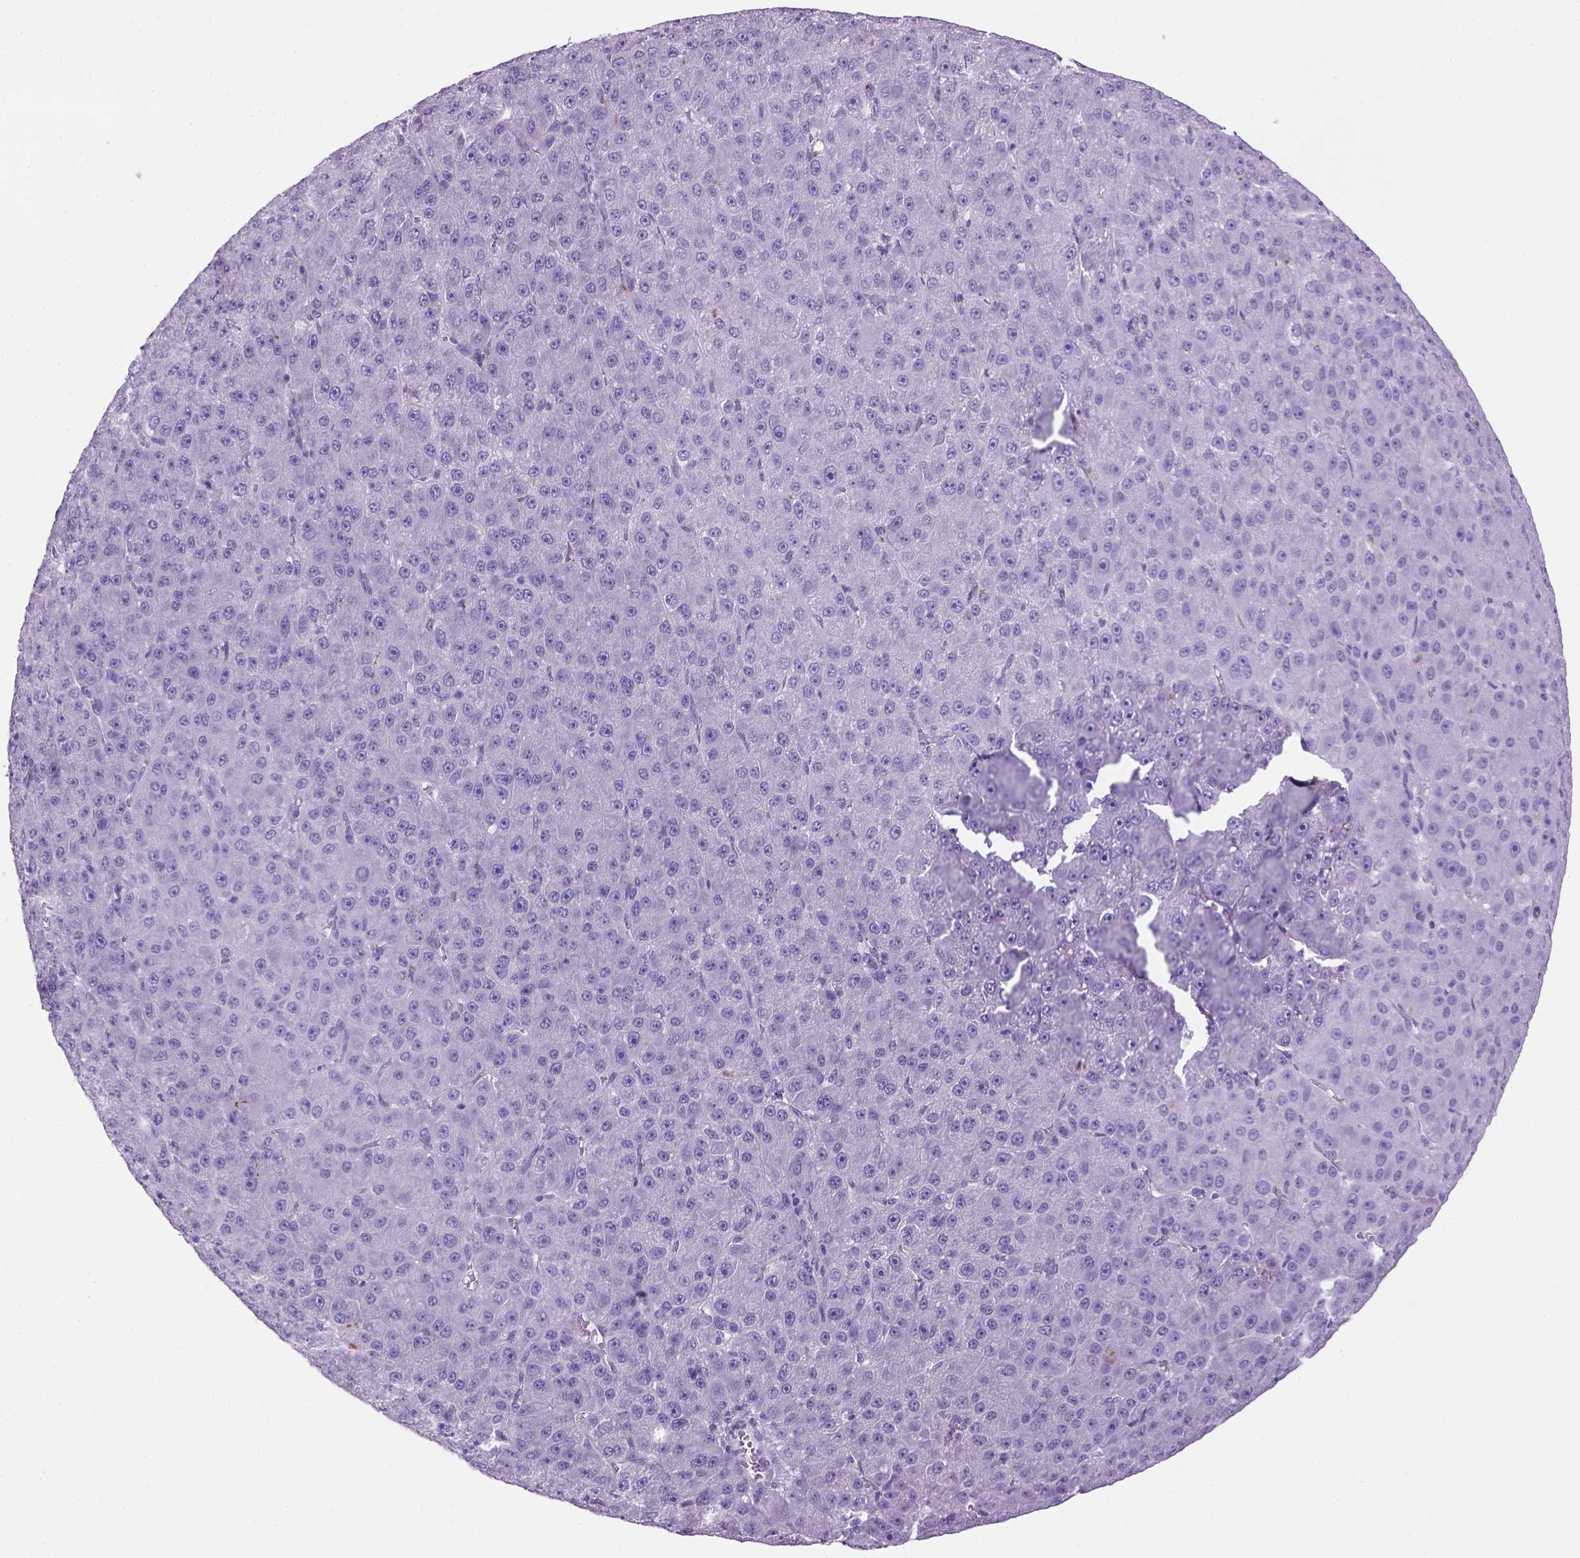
{"staining": {"intensity": "negative", "quantity": "none", "location": "none"}, "tissue": "liver cancer", "cell_type": "Tumor cells", "image_type": "cancer", "snomed": [{"axis": "morphology", "description": "Carcinoma, Hepatocellular, NOS"}, {"axis": "topography", "description": "Liver"}], "caption": "Histopathology image shows no significant protein expression in tumor cells of liver cancer (hepatocellular carcinoma).", "gene": "ARHGEF33", "patient": {"sex": "male", "age": 67}}